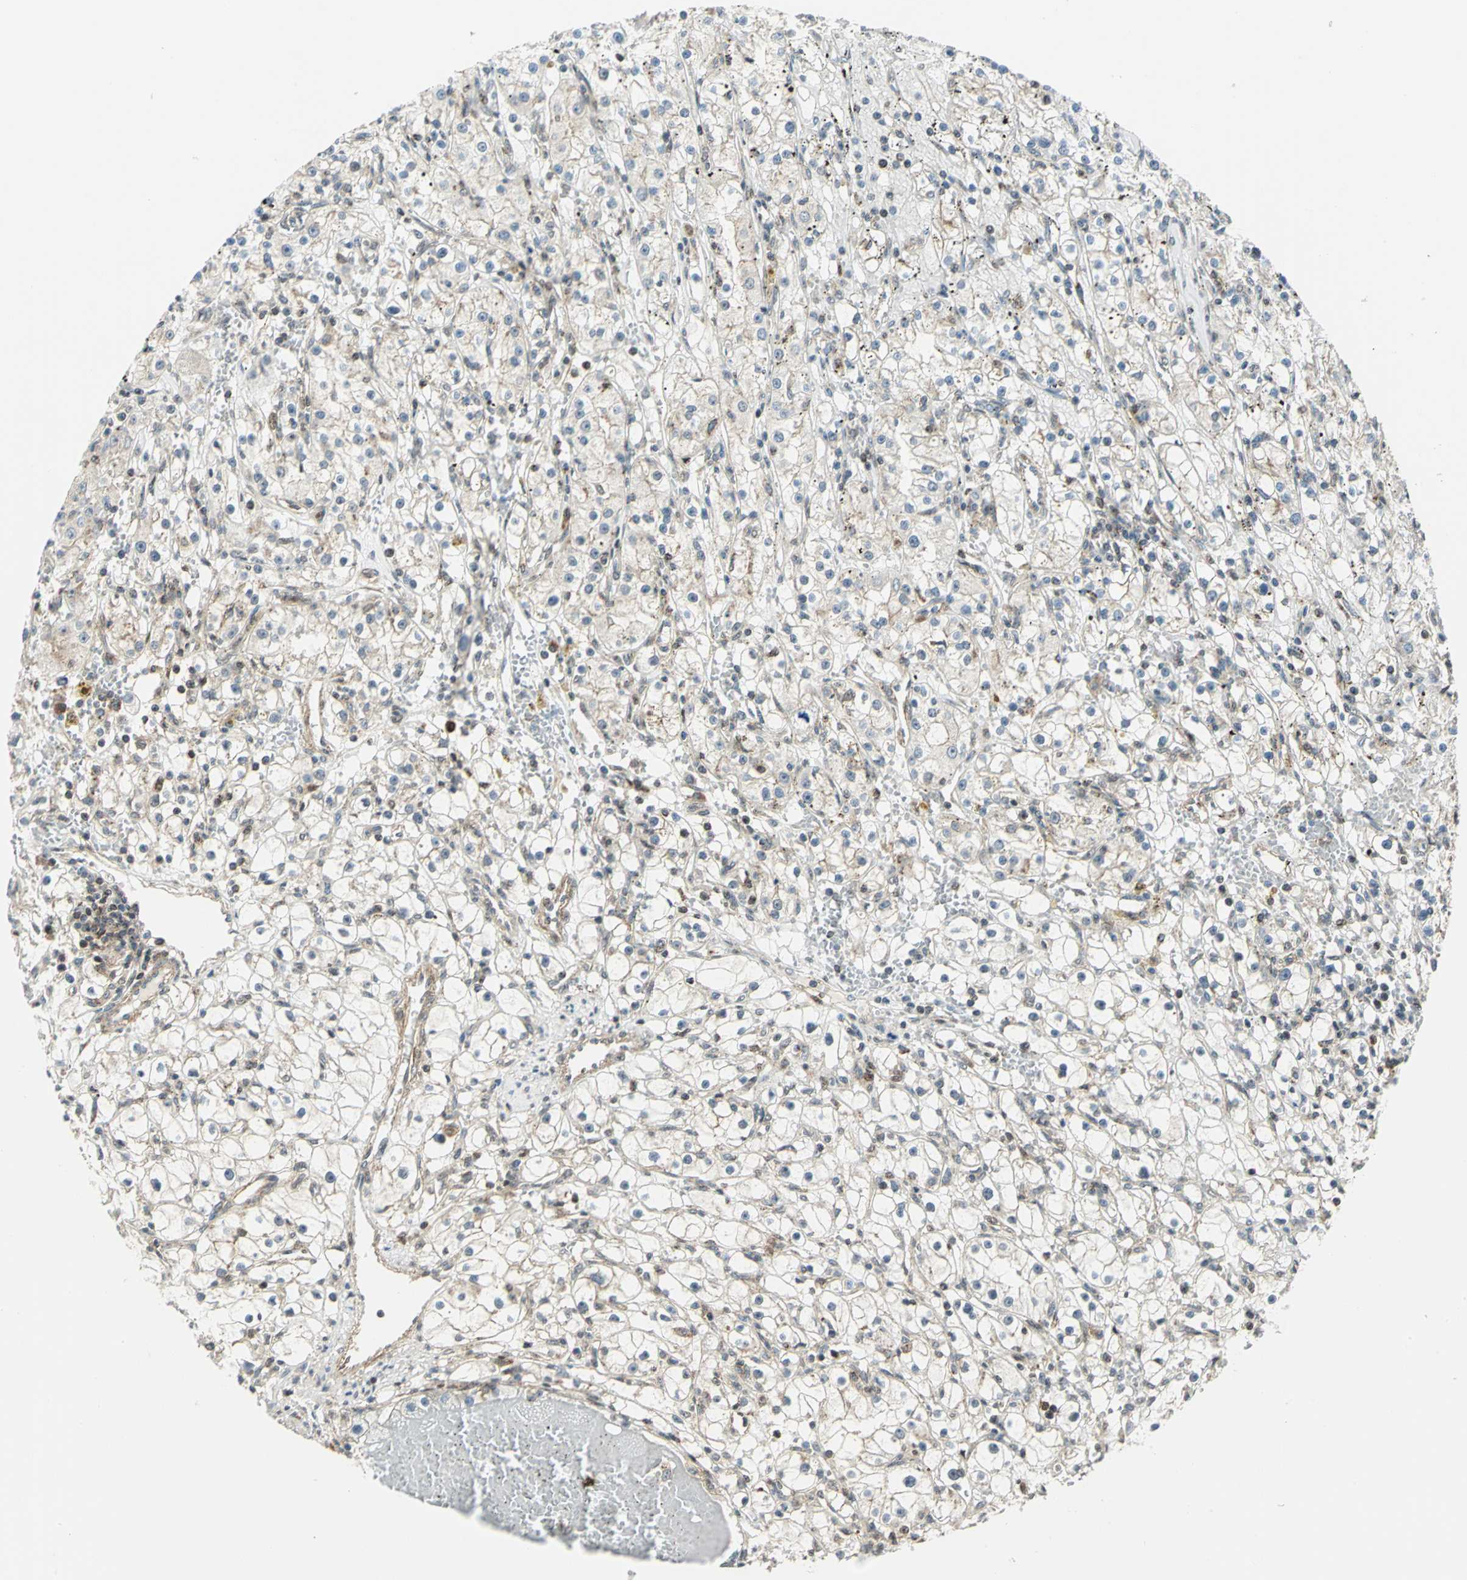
{"staining": {"intensity": "weak", "quantity": "<25%", "location": "cytoplasmic/membranous"}, "tissue": "renal cancer", "cell_type": "Tumor cells", "image_type": "cancer", "snomed": [{"axis": "morphology", "description": "Adenocarcinoma, NOS"}, {"axis": "topography", "description": "Kidney"}], "caption": "Immunohistochemistry (IHC) histopathology image of adenocarcinoma (renal) stained for a protein (brown), which reveals no staining in tumor cells. Nuclei are stained in blue.", "gene": "ATP6V1A", "patient": {"sex": "male", "age": 56}}